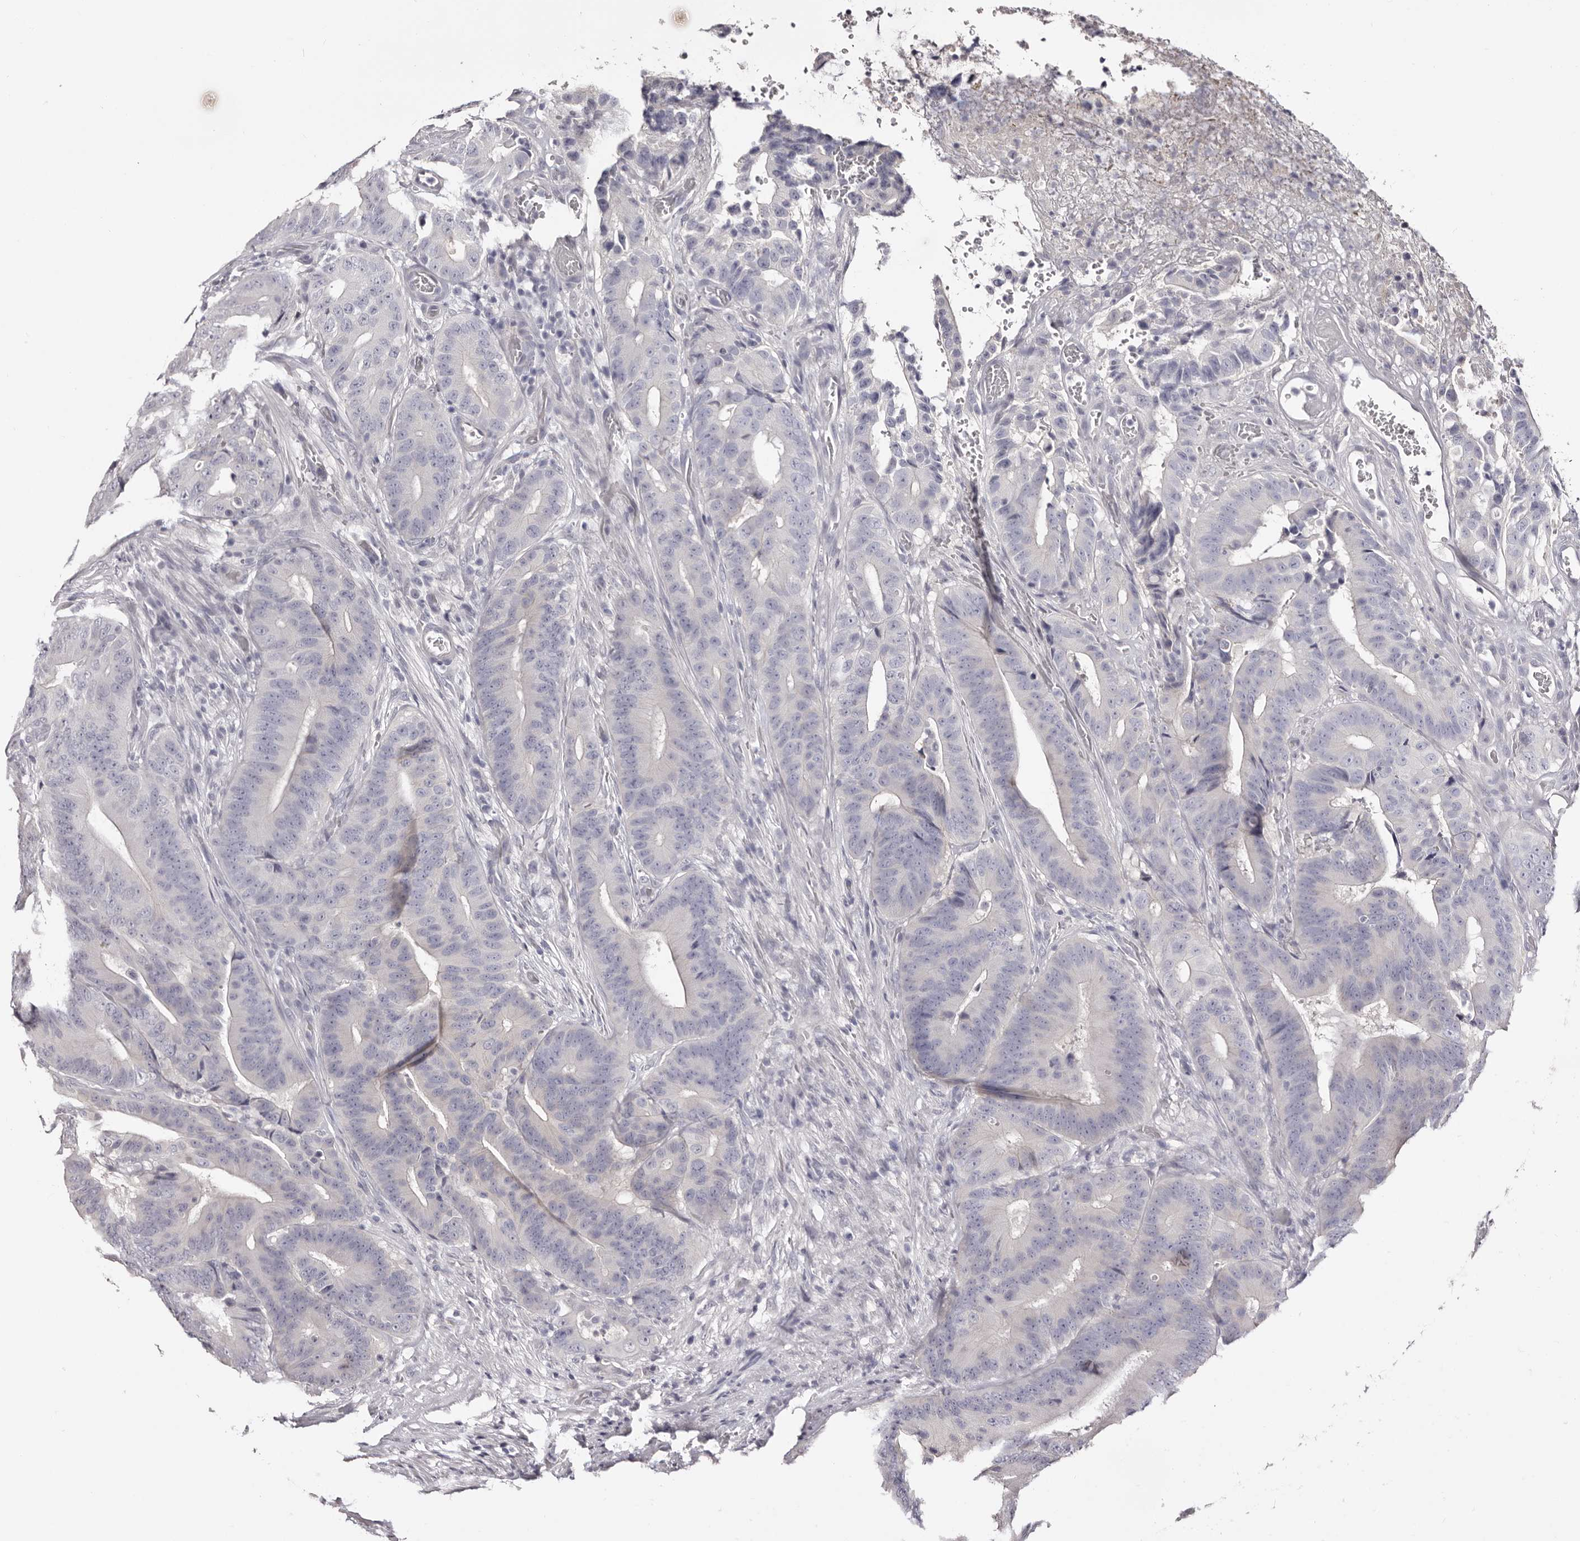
{"staining": {"intensity": "negative", "quantity": "none", "location": "none"}, "tissue": "colorectal cancer", "cell_type": "Tumor cells", "image_type": "cancer", "snomed": [{"axis": "morphology", "description": "Adenocarcinoma, NOS"}, {"axis": "topography", "description": "Colon"}], "caption": "Human colorectal cancer stained for a protein using IHC demonstrates no staining in tumor cells.", "gene": "AKNAD1", "patient": {"sex": "male", "age": 83}}